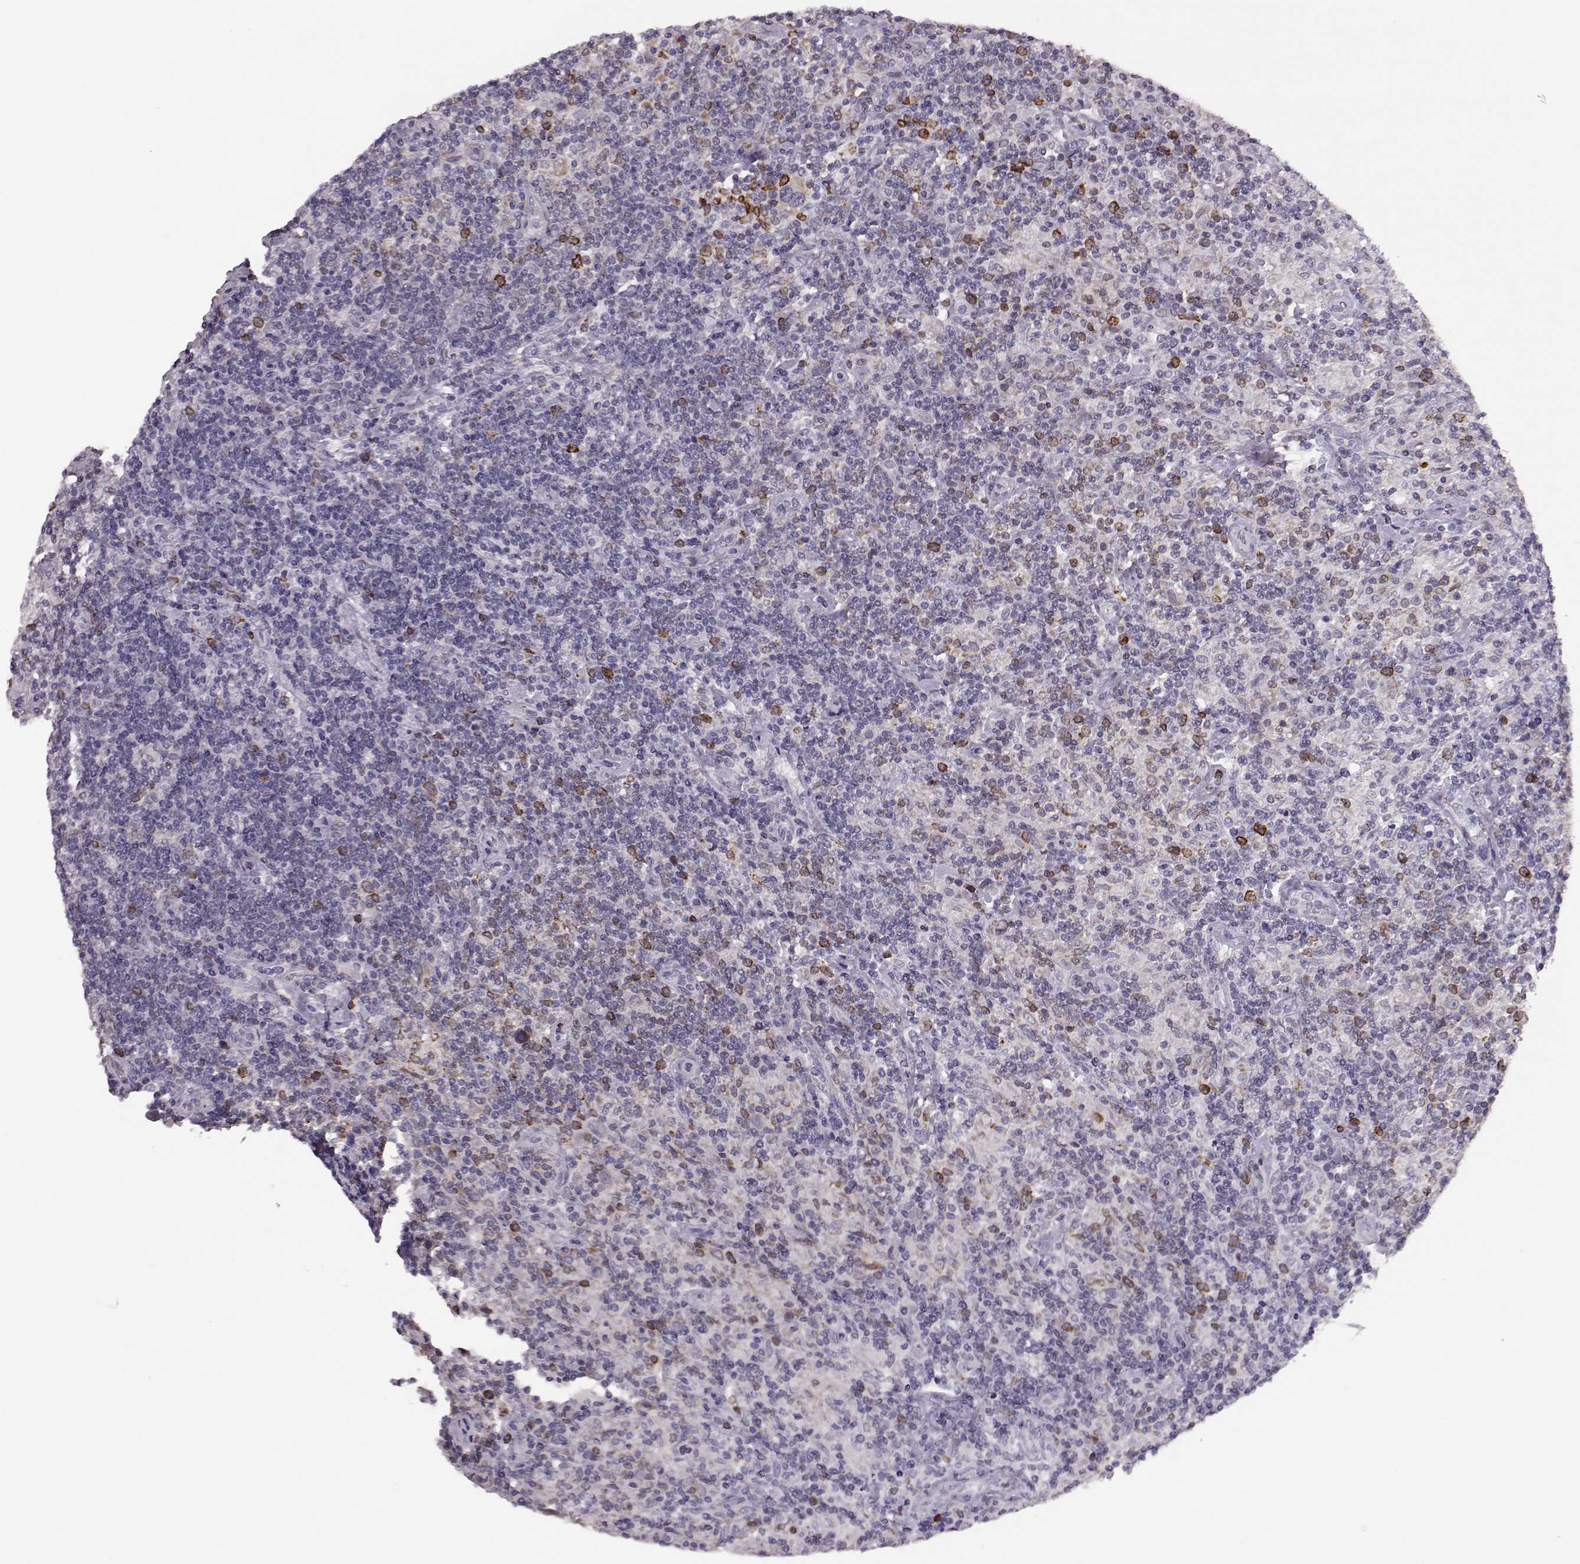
{"staining": {"intensity": "strong", "quantity": "25%-75%", "location": "cytoplasmic/membranous"}, "tissue": "lymphoma", "cell_type": "Tumor cells", "image_type": "cancer", "snomed": [{"axis": "morphology", "description": "Hodgkin's disease, NOS"}, {"axis": "topography", "description": "Lymph node"}], "caption": "There is high levels of strong cytoplasmic/membranous expression in tumor cells of lymphoma, as demonstrated by immunohistochemical staining (brown color).", "gene": "ELOVL5", "patient": {"sex": "male", "age": 70}}